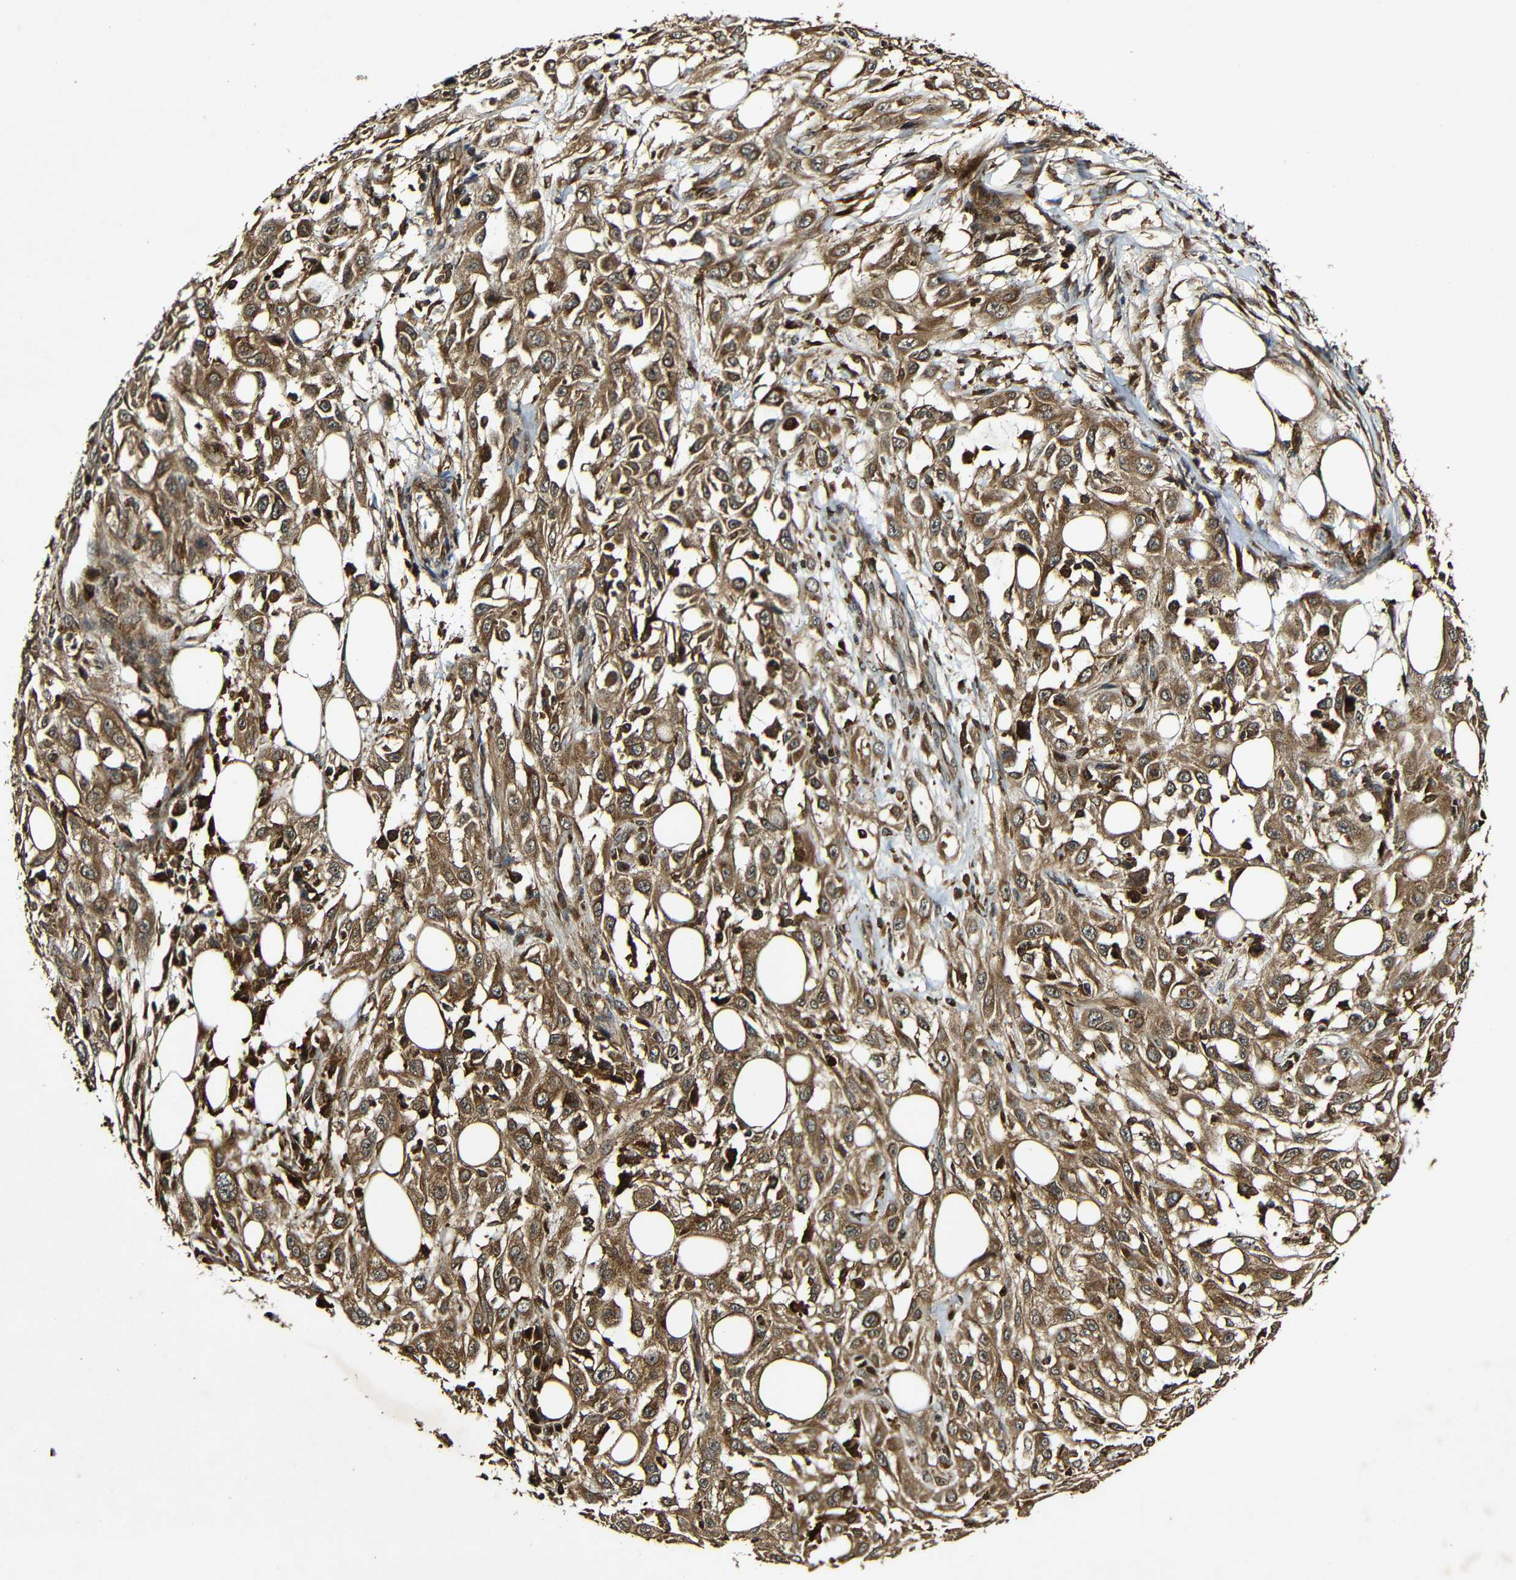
{"staining": {"intensity": "moderate", "quantity": ">75%", "location": "cytoplasmic/membranous"}, "tissue": "skin cancer", "cell_type": "Tumor cells", "image_type": "cancer", "snomed": [{"axis": "morphology", "description": "Squamous cell carcinoma, NOS"}, {"axis": "topography", "description": "Skin"}], "caption": "Immunohistochemical staining of human skin squamous cell carcinoma reveals medium levels of moderate cytoplasmic/membranous protein expression in approximately >75% of tumor cells.", "gene": "CASP8", "patient": {"sex": "male", "age": 75}}